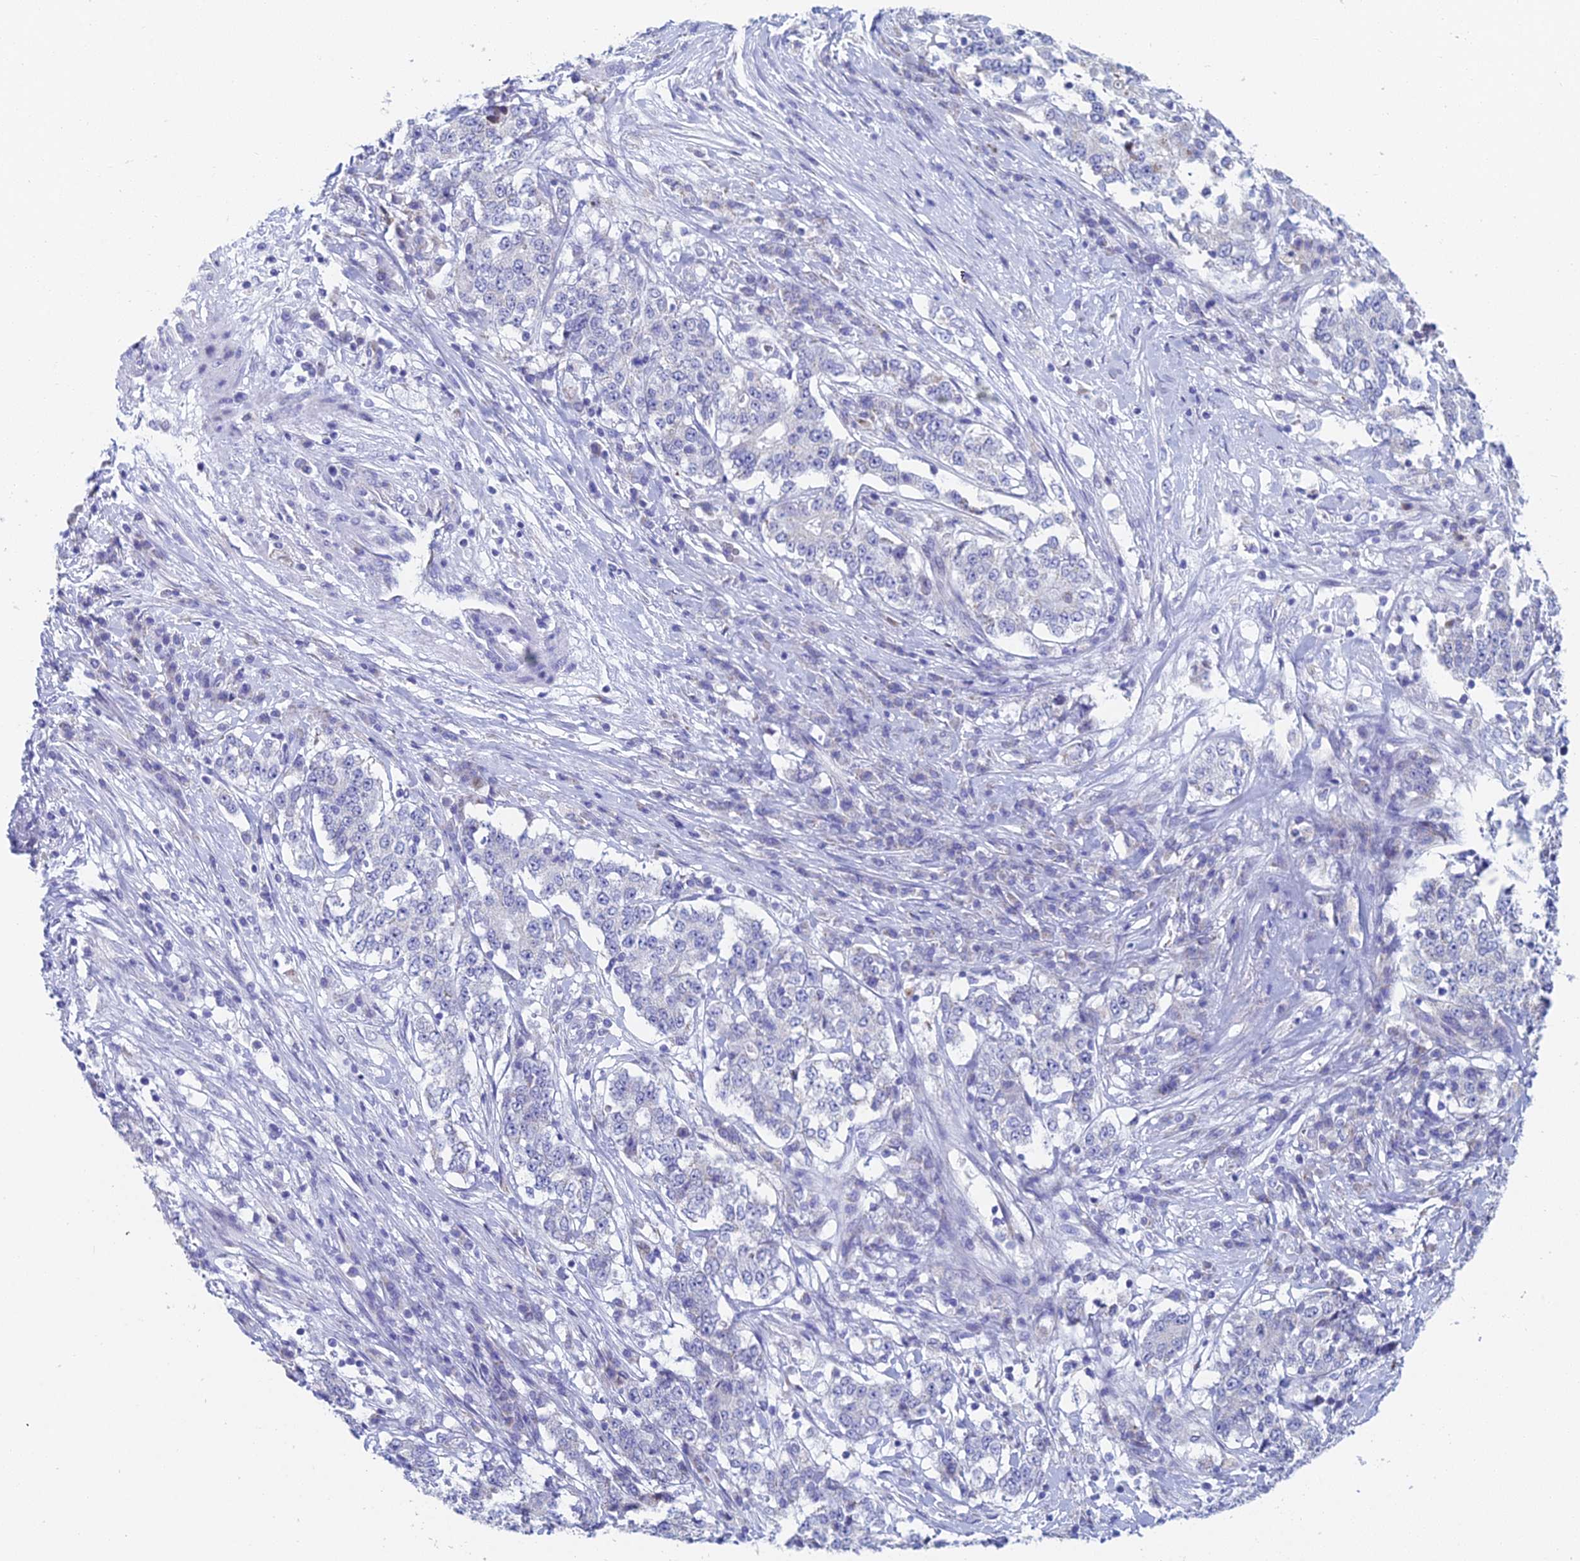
{"staining": {"intensity": "weak", "quantity": "<25%", "location": "cytoplasmic/membranous"}, "tissue": "stomach cancer", "cell_type": "Tumor cells", "image_type": "cancer", "snomed": [{"axis": "morphology", "description": "Adenocarcinoma, NOS"}, {"axis": "topography", "description": "Stomach"}], "caption": "The image demonstrates no significant expression in tumor cells of adenocarcinoma (stomach).", "gene": "ACSM1", "patient": {"sex": "male", "age": 59}}